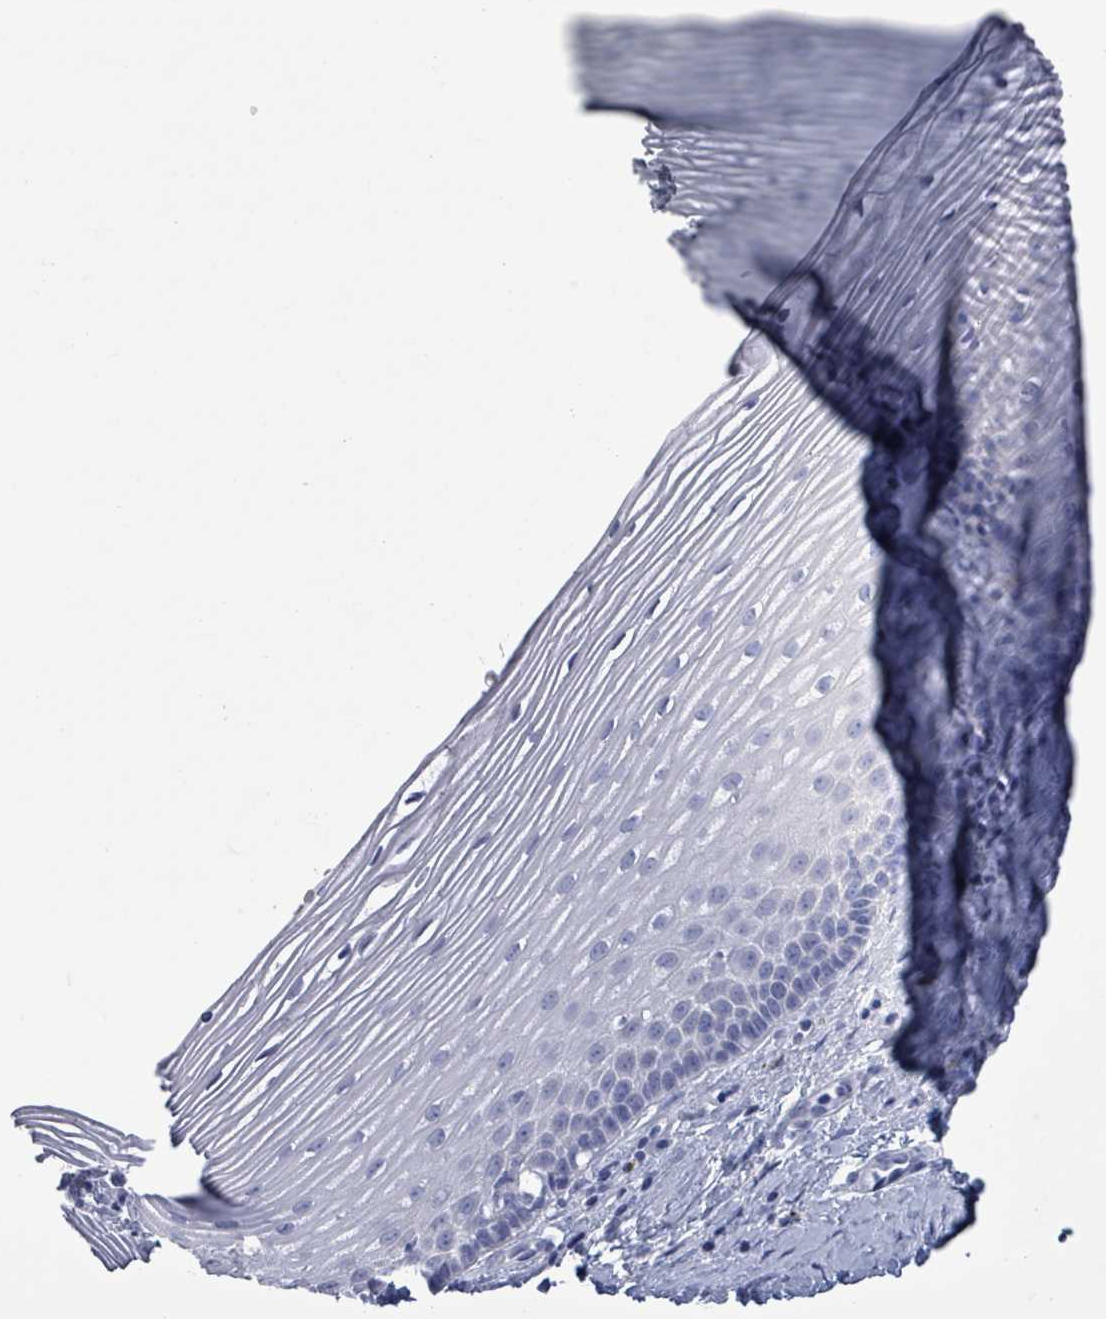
{"staining": {"intensity": "negative", "quantity": "none", "location": "none"}, "tissue": "cervix", "cell_type": "Glandular cells", "image_type": "normal", "snomed": [{"axis": "morphology", "description": "Normal tissue, NOS"}, {"axis": "topography", "description": "Cervix"}], "caption": "Glandular cells show no significant staining in benign cervix. (Stains: DAB immunohistochemistry (IHC) with hematoxylin counter stain, Microscopy: brightfield microscopy at high magnification).", "gene": "NKX2", "patient": {"sex": "female", "age": 47}}